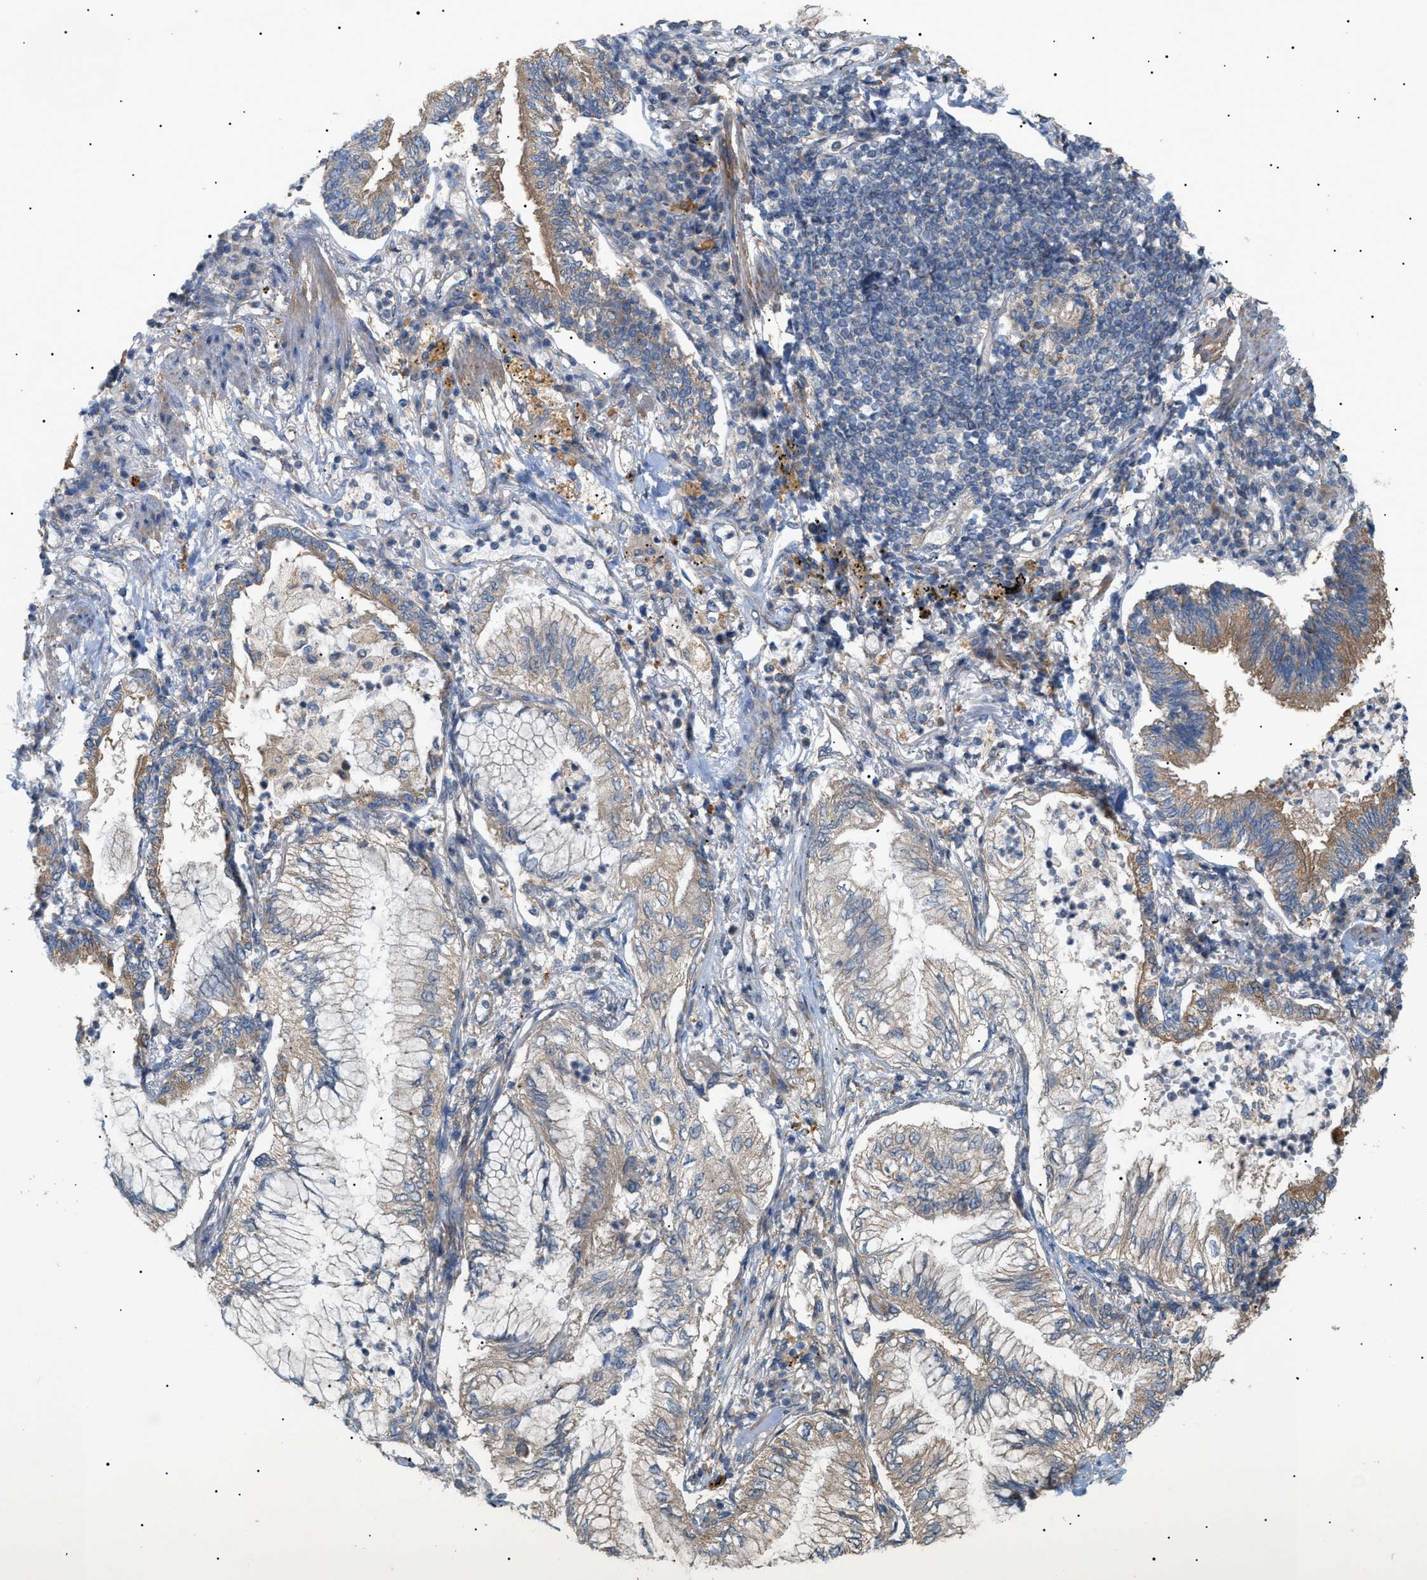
{"staining": {"intensity": "moderate", "quantity": "25%-75%", "location": "cytoplasmic/membranous"}, "tissue": "lung cancer", "cell_type": "Tumor cells", "image_type": "cancer", "snomed": [{"axis": "morphology", "description": "Normal tissue, NOS"}, {"axis": "morphology", "description": "Adenocarcinoma, NOS"}, {"axis": "topography", "description": "Bronchus"}, {"axis": "topography", "description": "Lung"}], "caption": "IHC of lung adenocarcinoma displays medium levels of moderate cytoplasmic/membranous positivity in about 25%-75% of tumor cells.", "gene": "IRS2", "patient": {"sex": "female", "age": 70}}